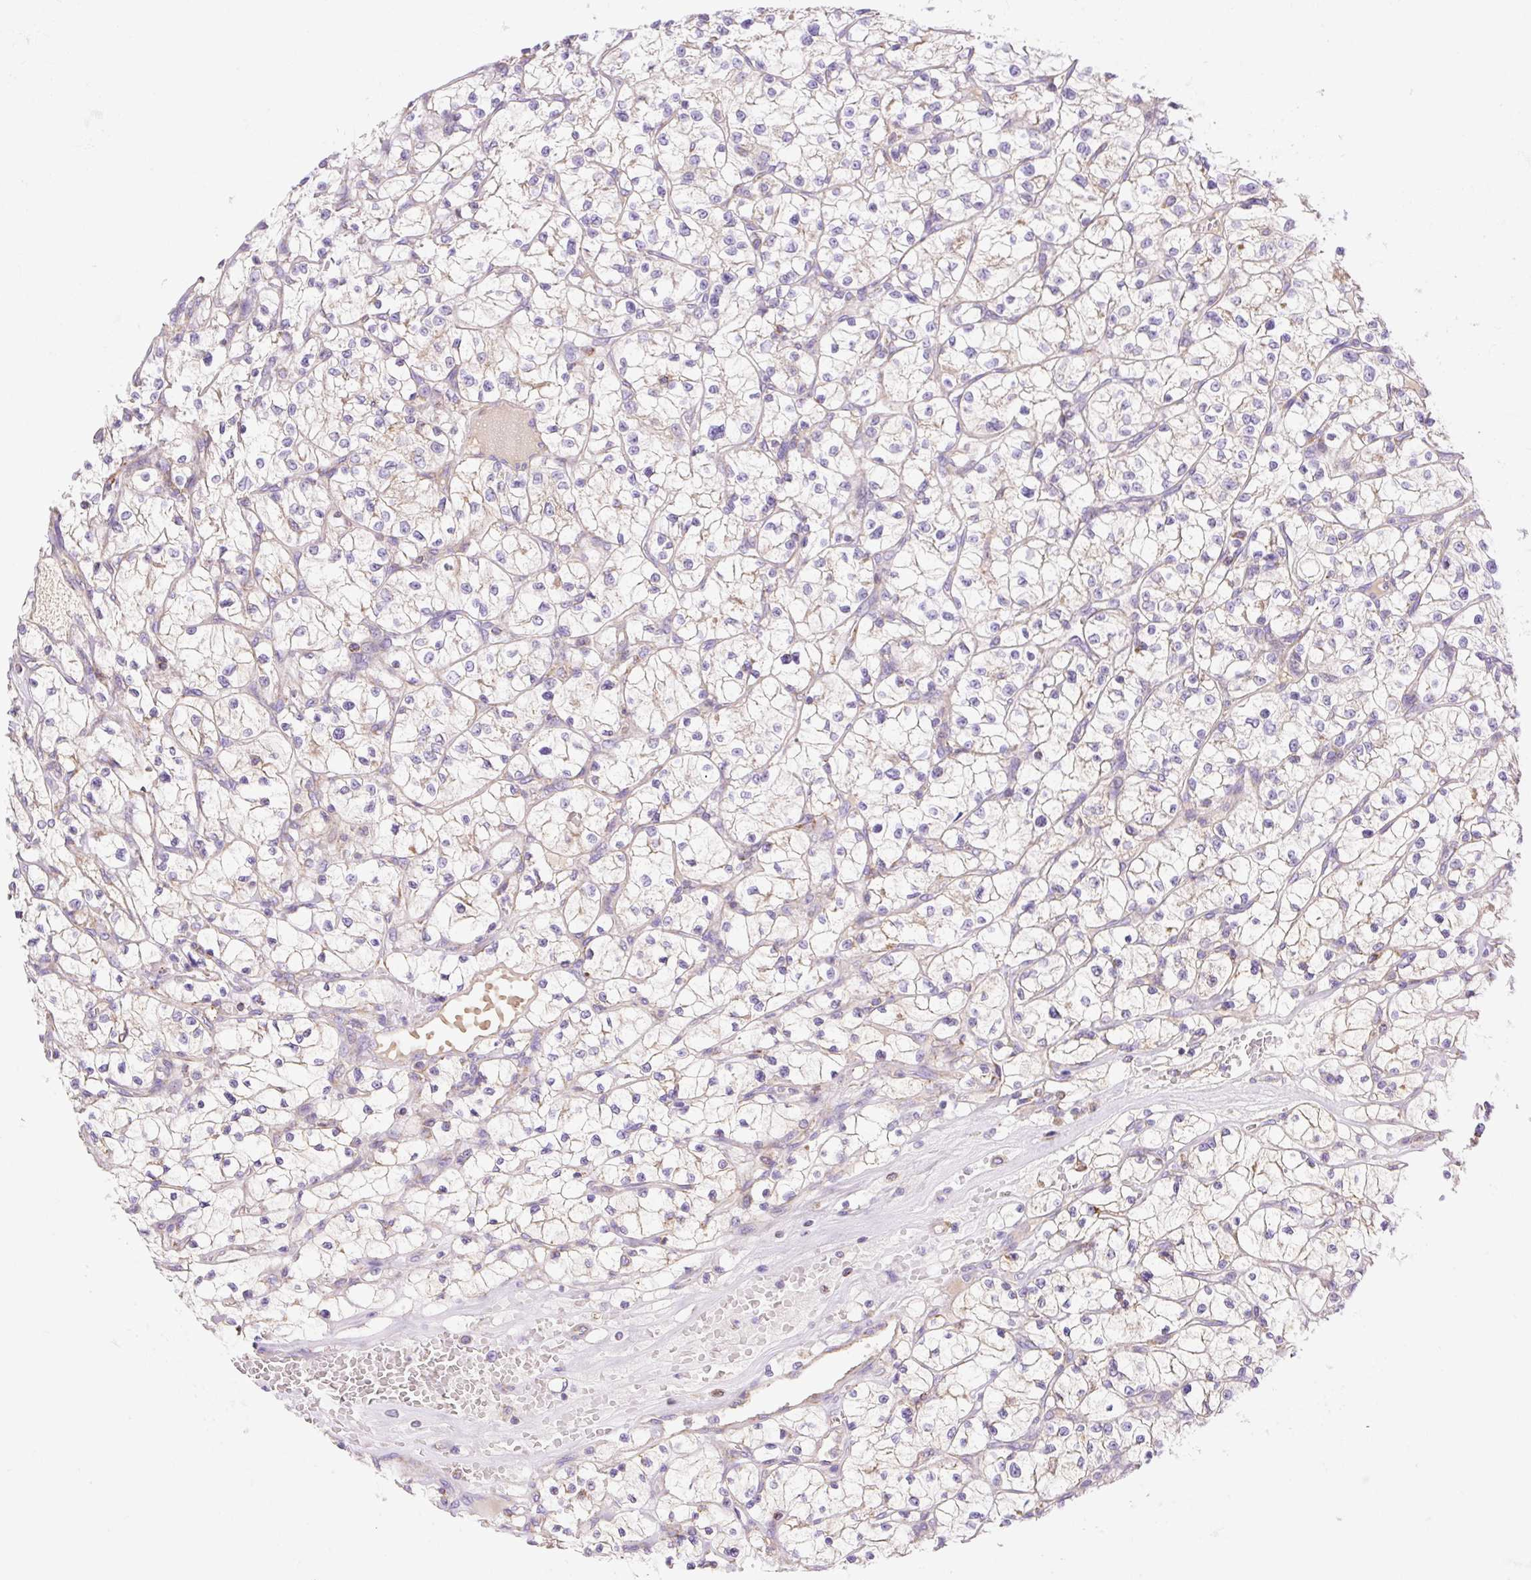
{"staining": {"intensity": "negative", "quantity": "none", "location": "none"}, "tissue": "renal cancer", "cell_type": "Tumor cells", "image_type": "cancer", "snomed": [{"axis": "morphology", "description": "Adenocarcinoma, NOS"}, {"axis": "topography", "description": "Kidney"}], "caption": "Immunohistochemistry image of neoplastic tissue: human renal adenocarcinoma stained with DAB (3,3'-diaminobenzidine) reveals no significant protein positivity in tumor cells.", "gene": "ETNK2", "patient": {"sex": "female", "age": 64}}